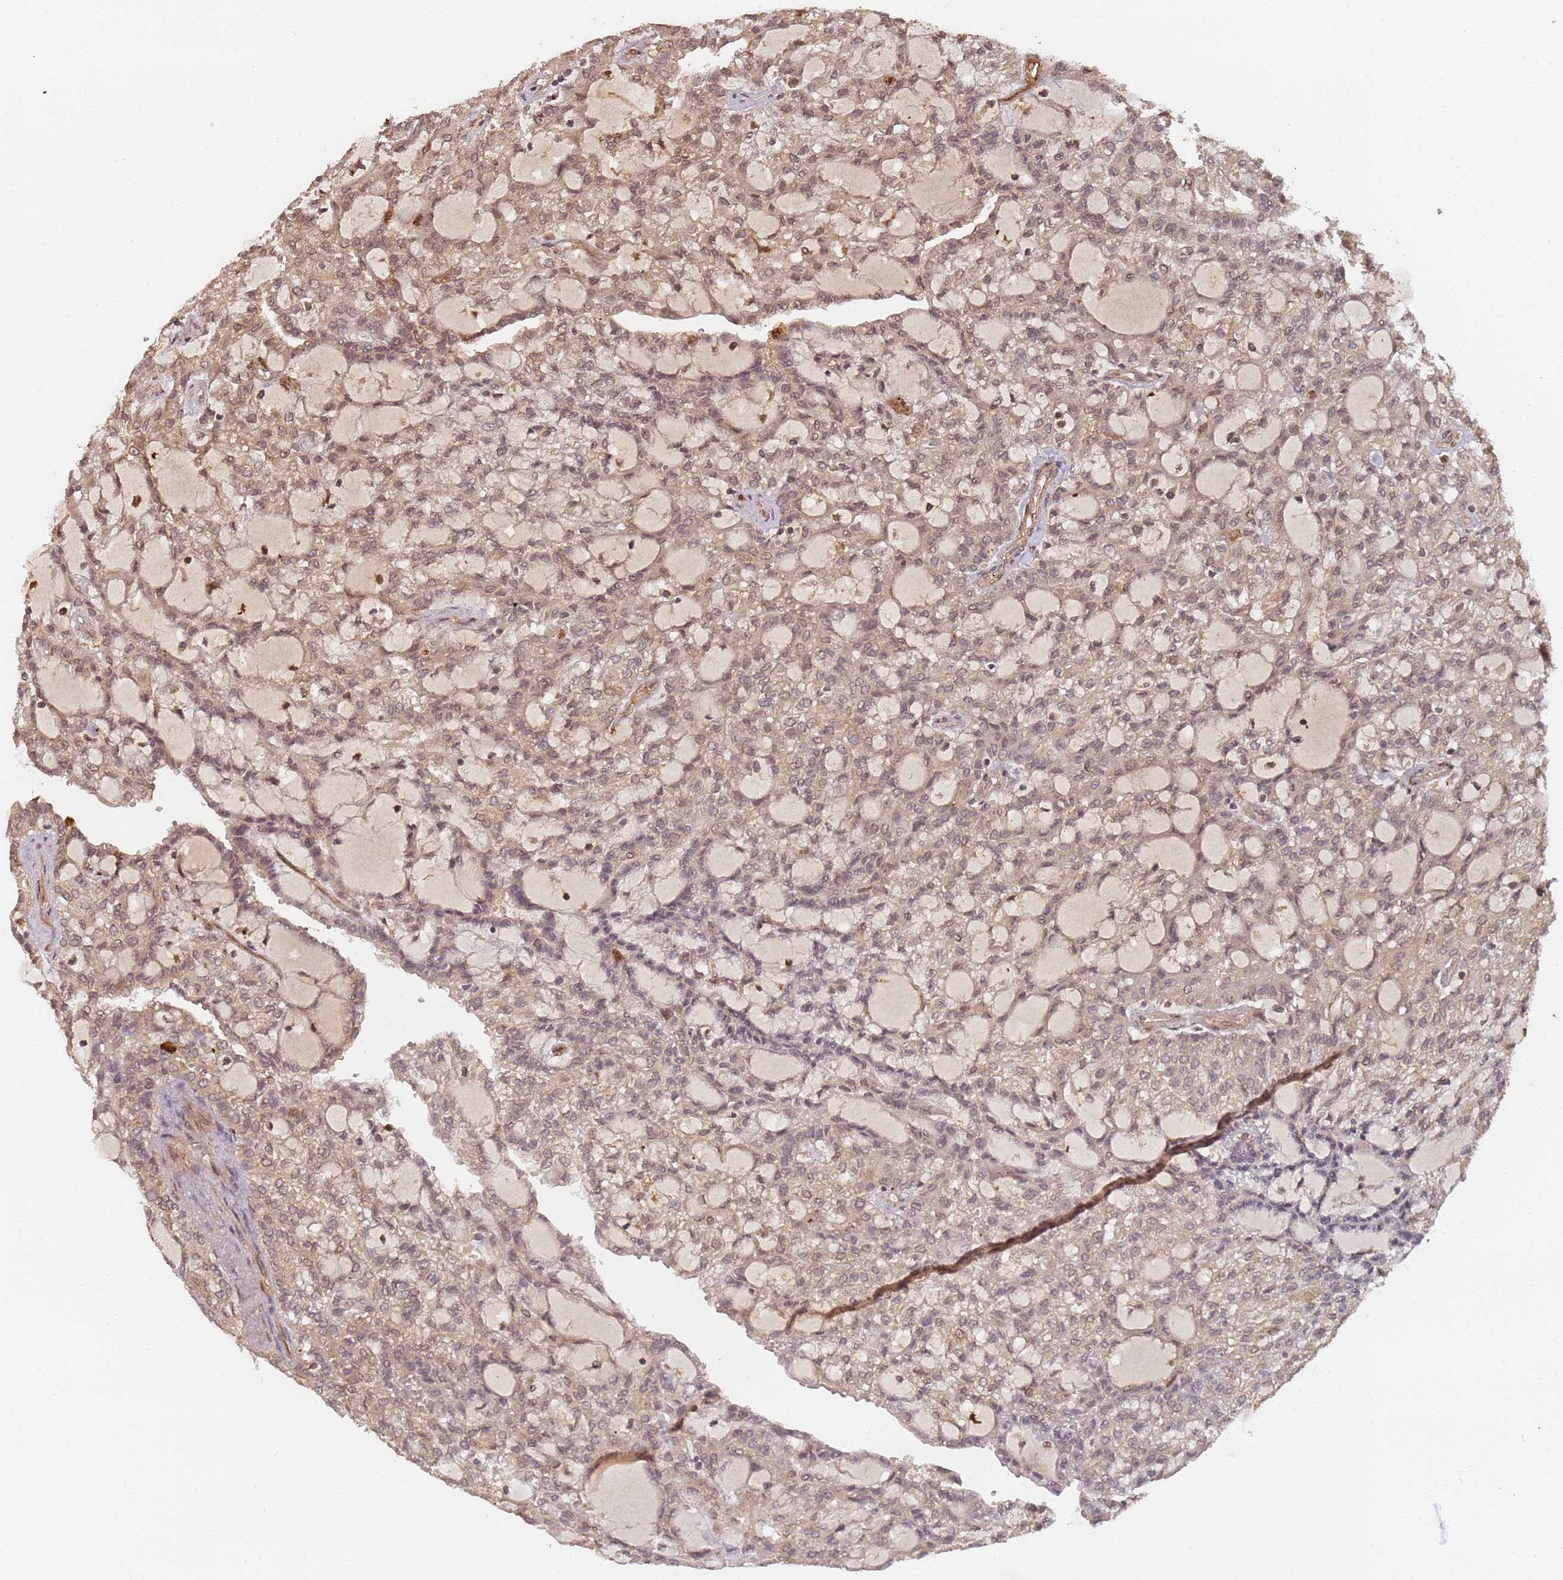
{"staining": {"intensity": "weak", "quantity": "25%-75%", "location": "cytoplasmic/membranous,nuclear"}, "tissue": "renal cancer", "cell_type": "Tumor cells", "image_type": "cancer", "snomed": [{"axis": "morphology", "description": "Adenocarcinoma, NOS"}, {"axis": "topography", "description": "Kidney"}], "caption": "Brown immunohistochemical staining in renal cancer reveals weak cytoplasmic/membranous and nuclear expression in about 25%-75% of tumor cells. (Brightfield microscopy of DAB IHC at high magnification).", "gene": "SDCCAG8", "patient": {"sex": "male", "age": 63}}